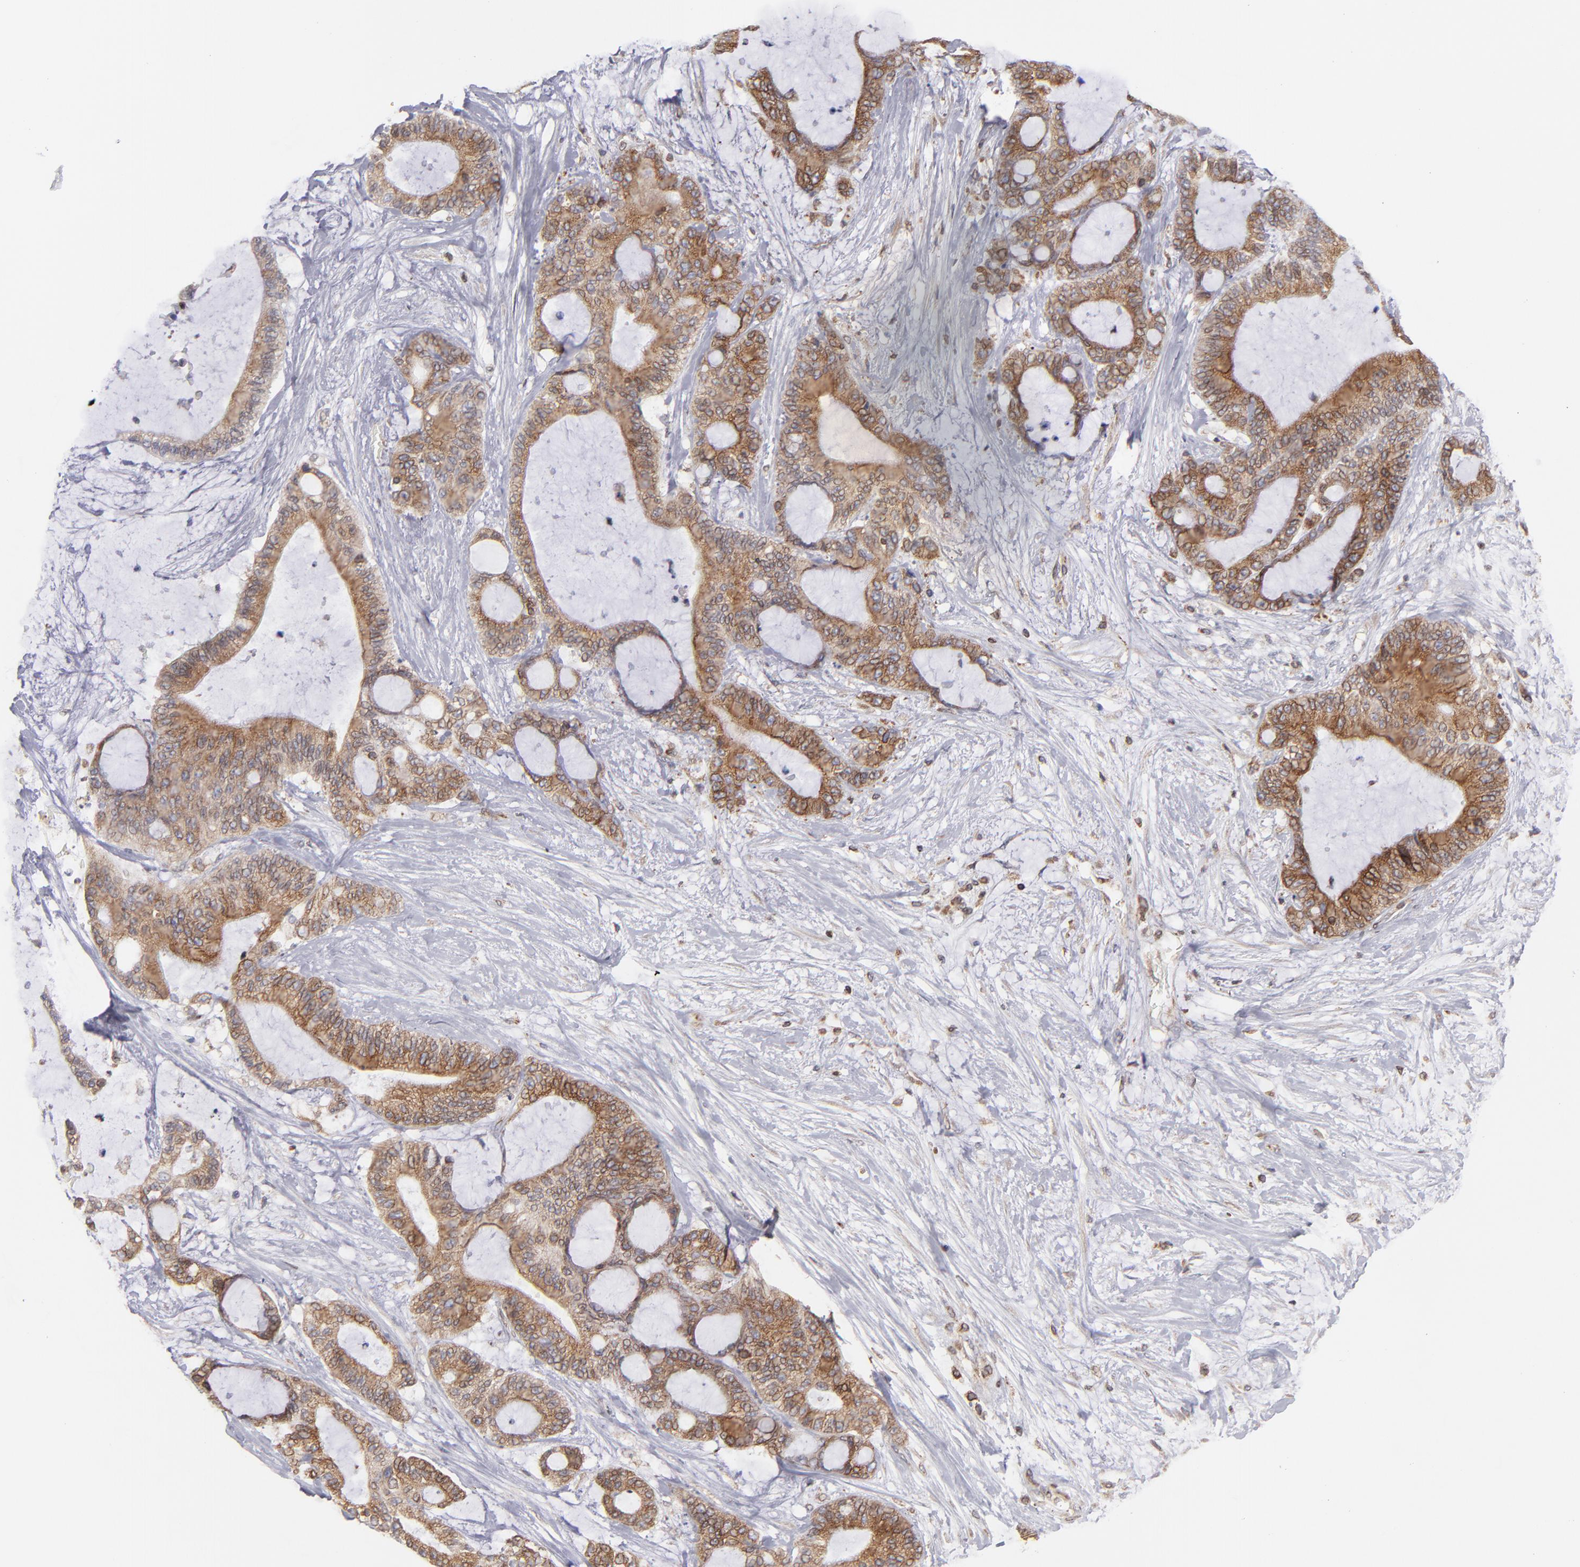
{"staining": {"intensity": "moderate", "quantity": ">75%", "location": "cytoplasmic/membranous"}, "tissue": "liver cancer", "cell_type": "Tumor cells", "image_type": "cancer", "snomed": [{"axis": "morphology", "description": "Cholangiocarcinoma"}, {"axis": "topography", "description": "Liver"}], "caption": "Protein staining displays moderate cytoplasmic/membranous positivity in approximately >75% of tumor cells in liver cholangiocarcinoma.", "gene": "TMX1", "patient": {"sex": "female", "age": 73}}